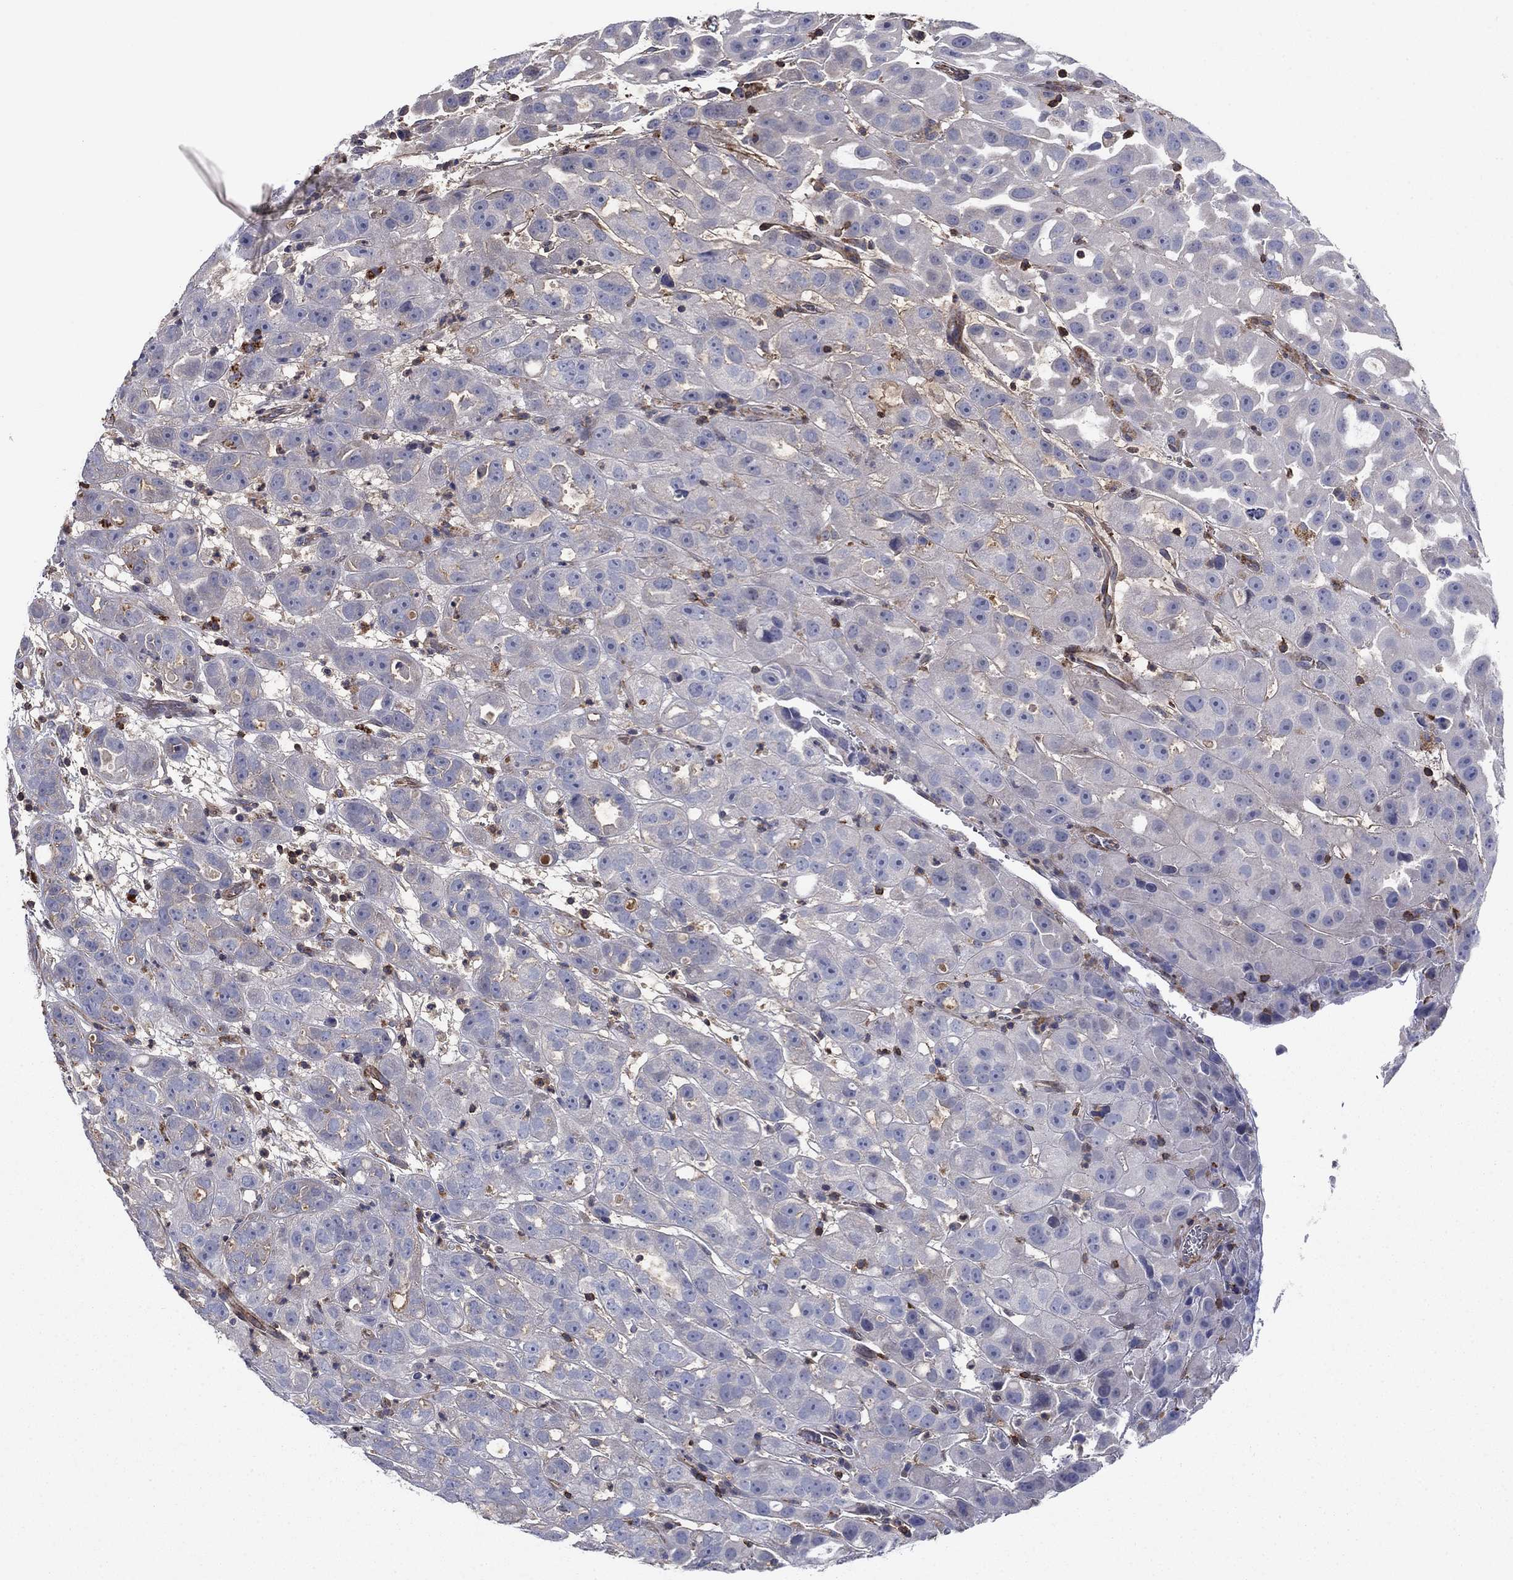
{"staining": {"intensity": "negative", "quantity": "none", "location": "none"}, "tissue": "urothelial cancer", "cell_type": "Tumor cells", "image_type": "cancer", "snomed": [{"axis": "morphology", "description": "Urothelial carcinoma, High grade"}, {"axis": "topography", "description": "Urinary bladder"}], "caption": "A high-resolution histopathology image shows immunohistochemistry (IHC) staining of high-grade urothelial carcinoma, which demonstrates no significant positivity in tumor cells.", "gene": "PSD4", "patient": {"sex": "female", "age": 41}}